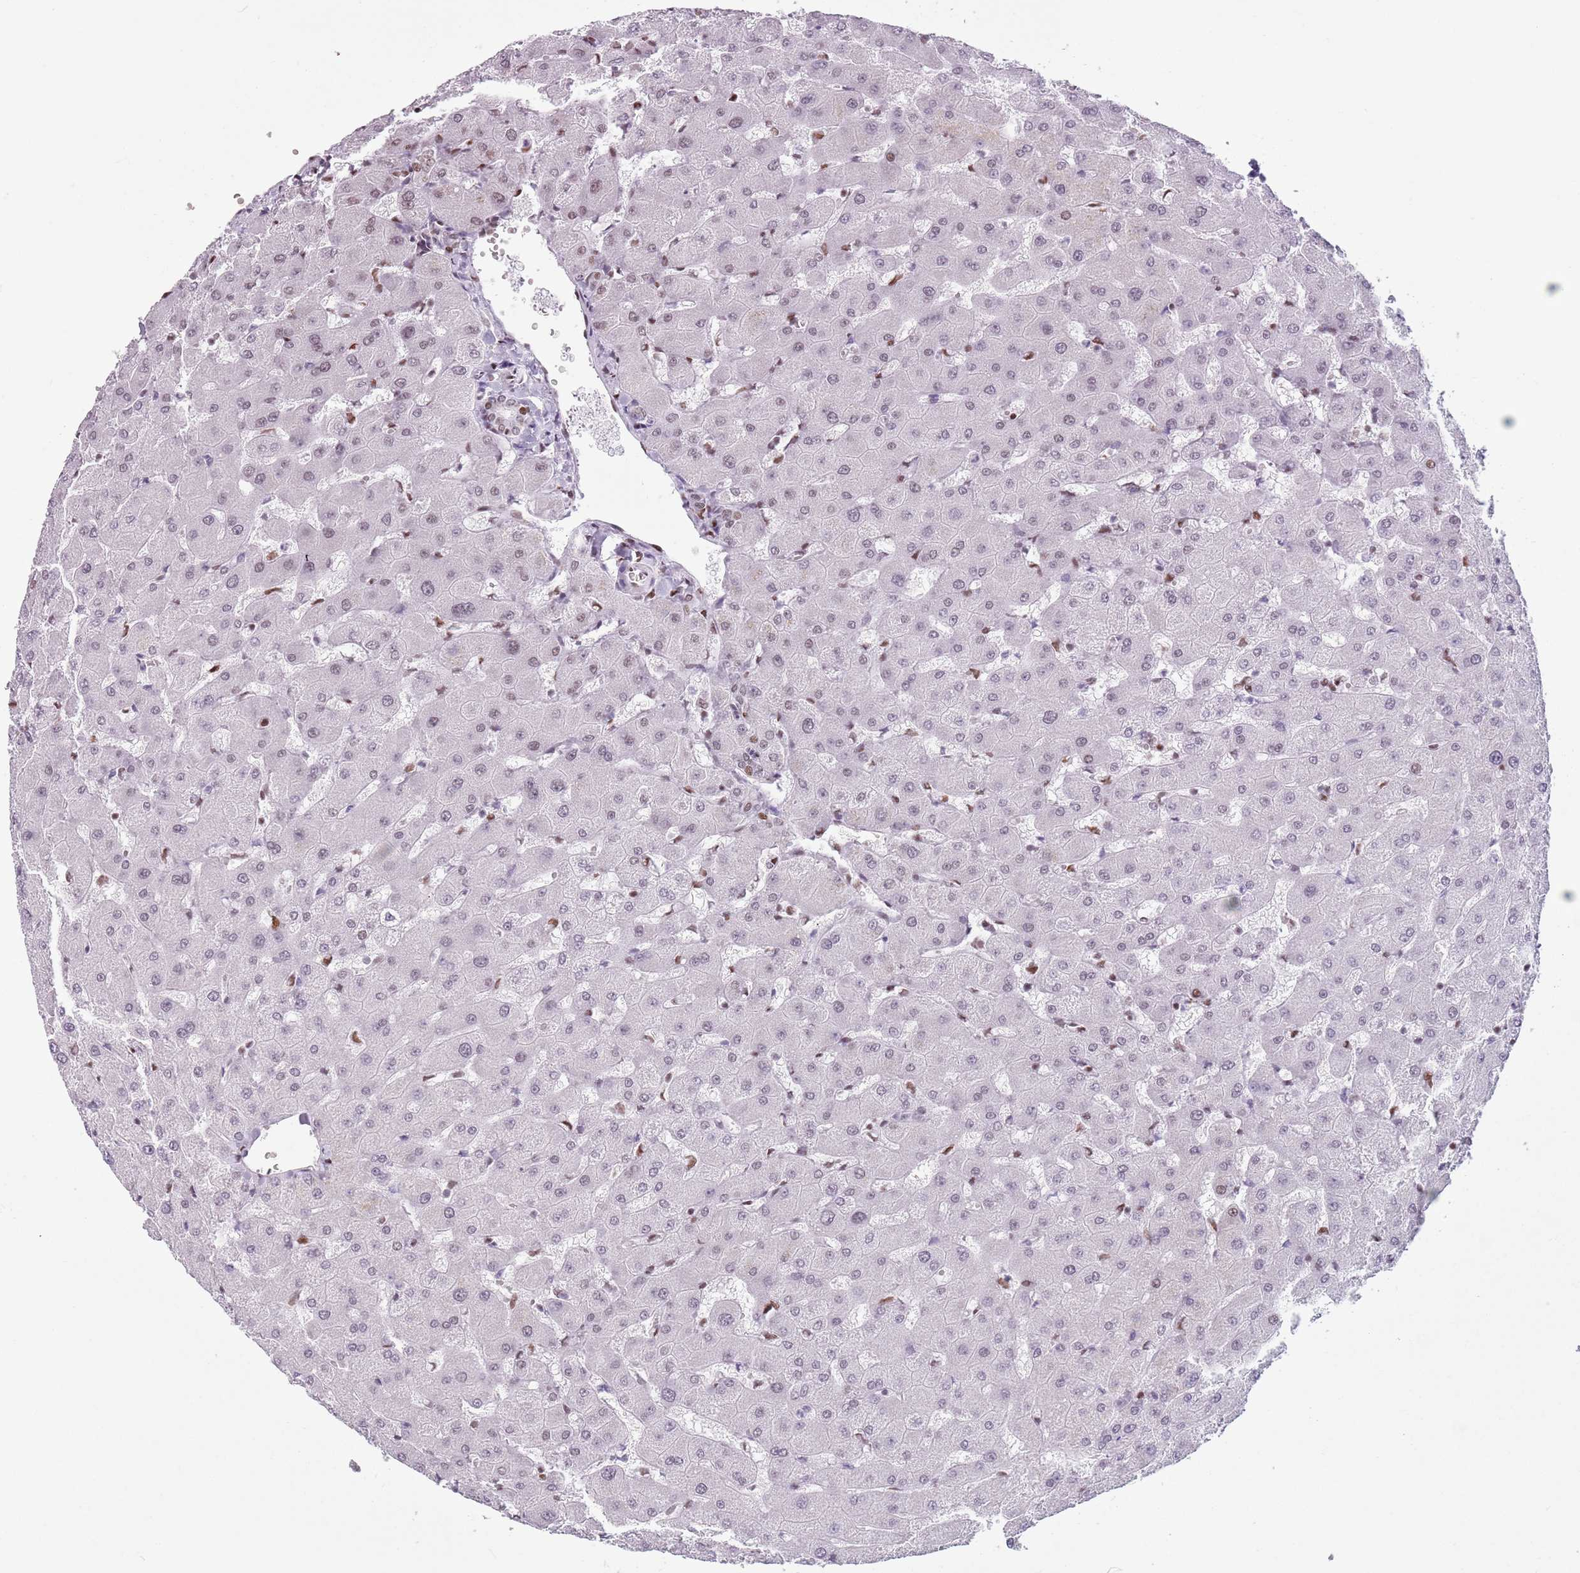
{"staining": {"intensity": "weak", "quantity": "25%-75%", "location": "nuclear"}, "tissue": "liver", "cell_type": "Cholangiocytes", "image_type": "normal", "snomed": [{"axis": "morphology", "description": "Normal tissue, NOS"}, {"axis": "topography", "description": "Liver"}], "caption": "Weak nuclear positivity for a protein is present in about 25%-75% of cholangiocytes of normal liver using immunohistochemistry (IHC).", "gene": "FAM104B", "patient": {"sex": "female", "age": 63}}